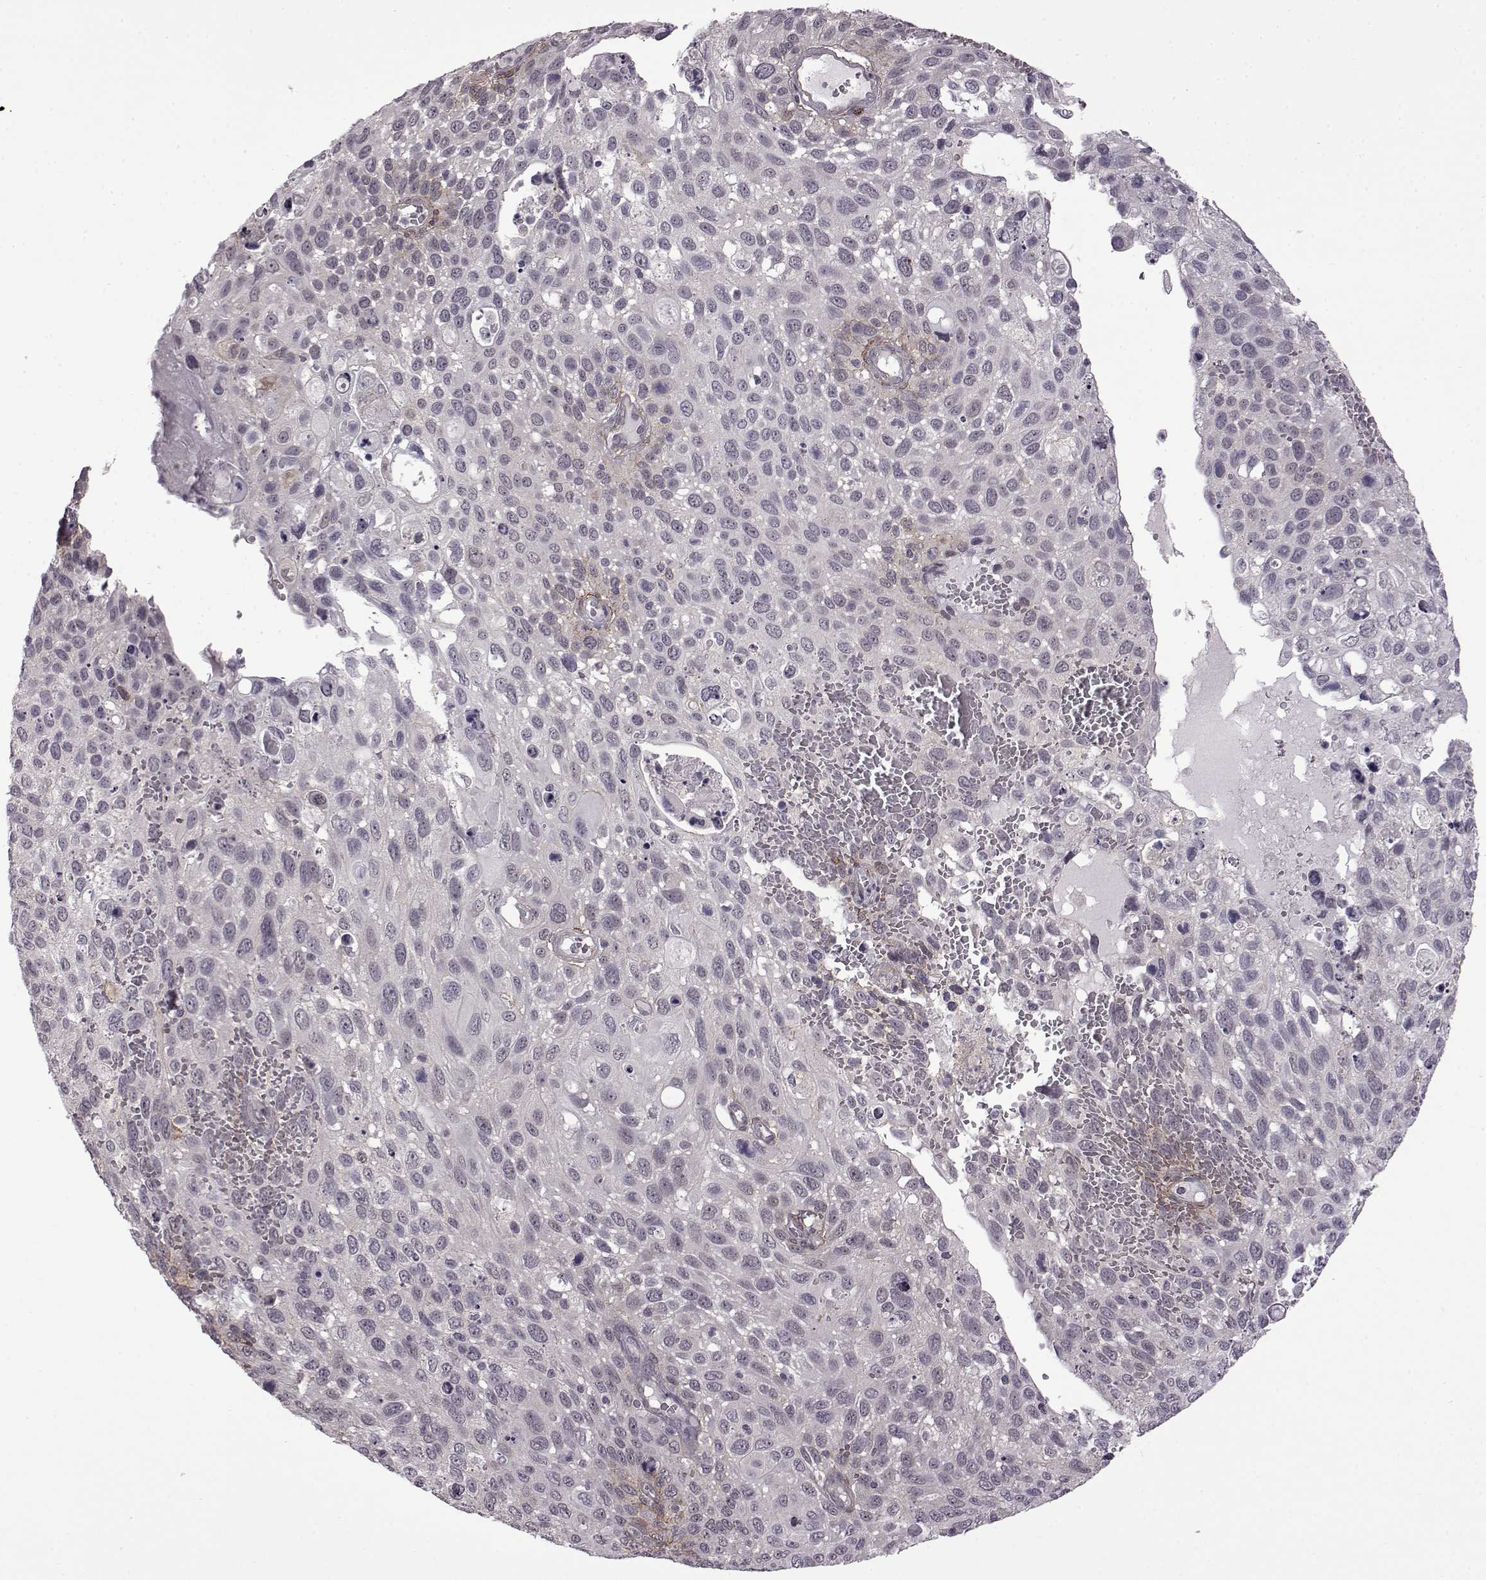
{"staining": {"intensity": "moderate", "quantity": "<25%", "location": "cytoplasmic/membranous"}, "tissue": "cervical cancer", "cell_type": "Tumor cells", "image_type": "cancer", "snomed": [{"axis": "morphology", "description": "Squamous cell carcinoma, NOS"}, {"axis": "topography", "description": "Cervix"}], "caption": "Immunohistochemical staining of human cervical cancer demonstrates moderate cytoplasmic/membranous protein positivity in approximately <25% of tumor cells. The staining is performed using DAB (3,3'-diaminobenzidine) brown chromogen to label protein expression. The nuclei are counter-stained blue using hematoxylin.", "gene": "SYNPO2", "patient": {"sex": "female", "age": 70}}